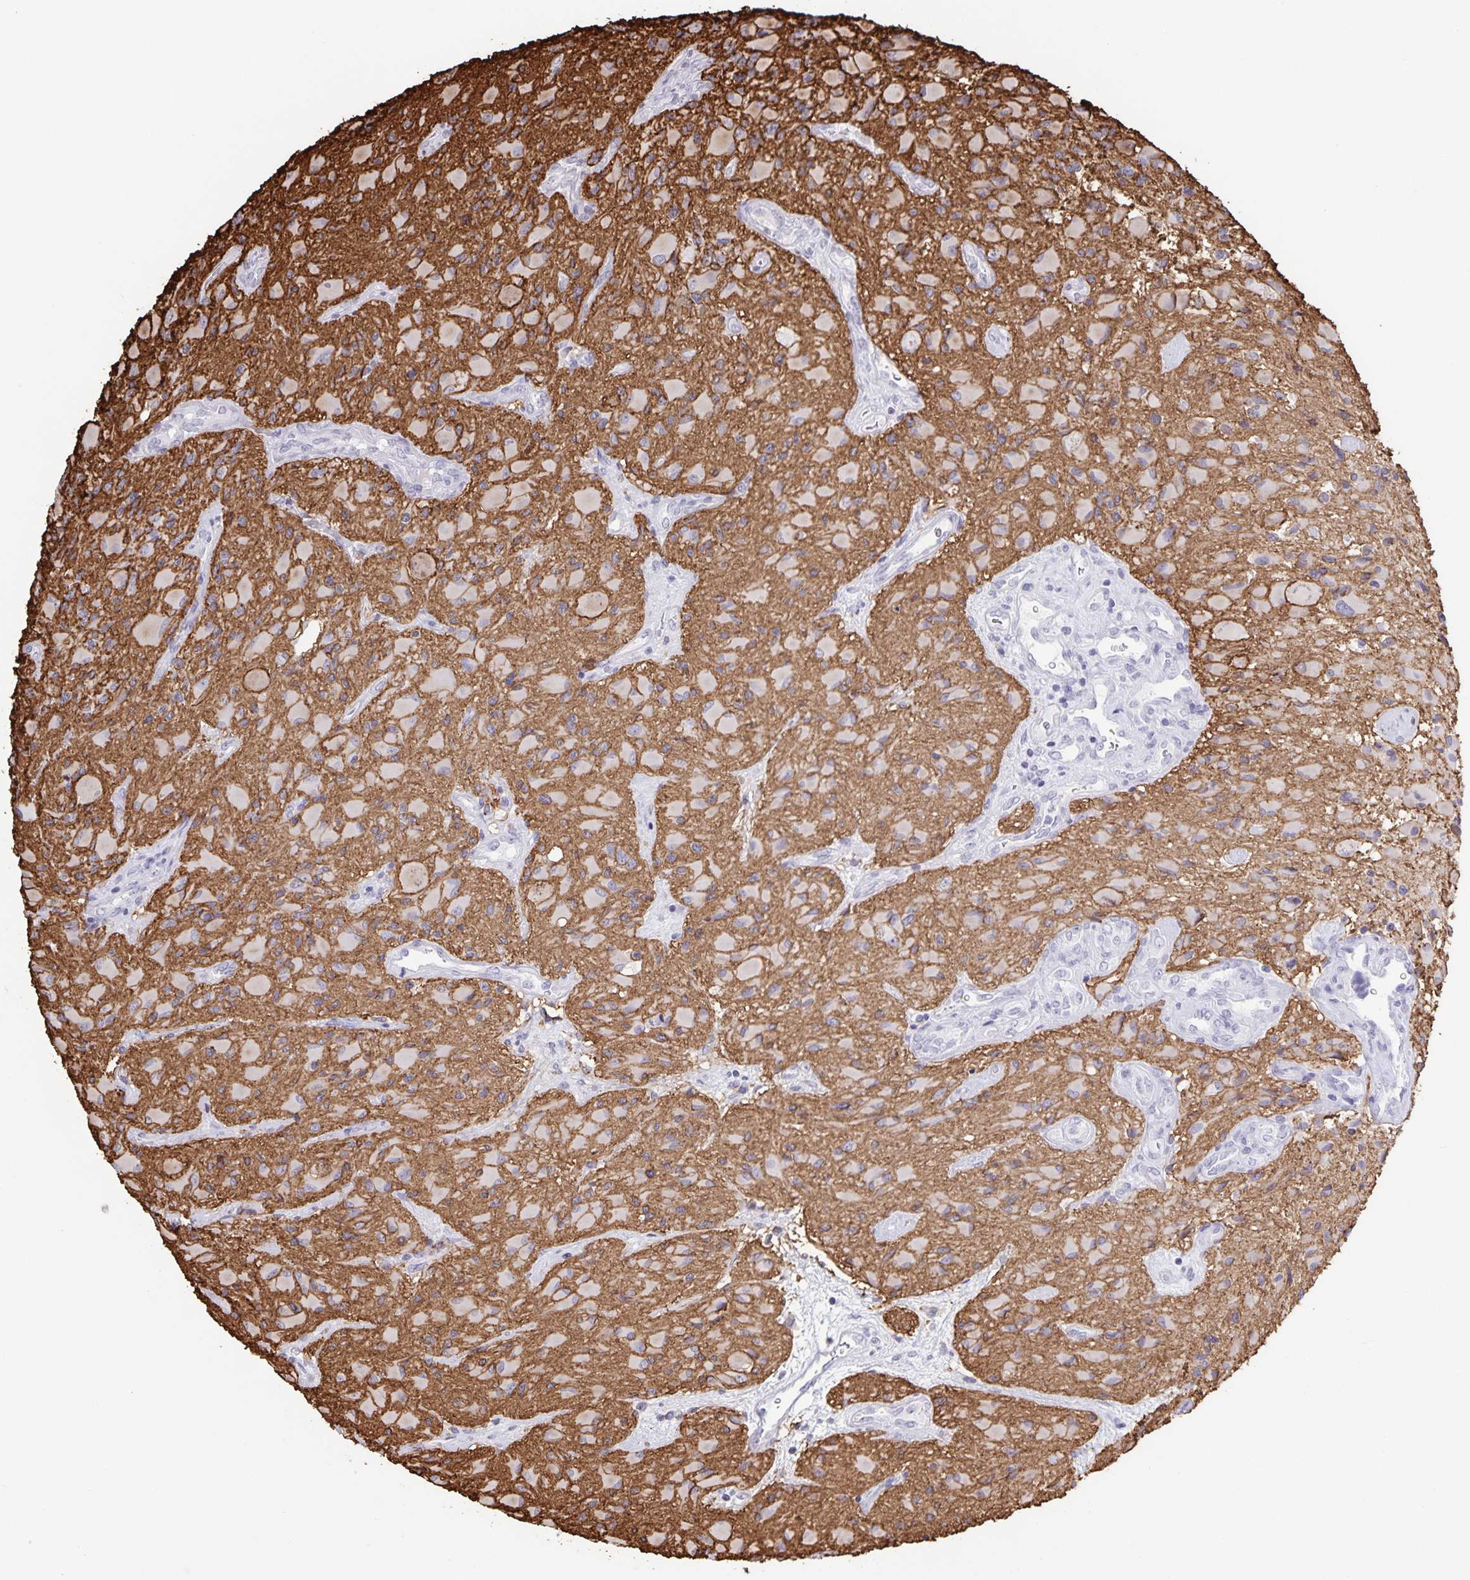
{"staining": {"intensity": "weak", "quantity": "<25%", "location": "cytoplasmic/membranous"}, "tissue": "glioma", "cell_type": "Tumor cells", "image_type": "cancer", "snomed": [{"axis": "morphology", "description": "Glioma, malignant, High grade"}, {"axis": "topography", "description": "Brain"}], "caption": "This is a photomicrograph of IHC staining of malignant glioma (high-grade), which shows no staining in tumor cells.", "gene": "AQP4", "patient": {"sex": "female", "age": 65}}